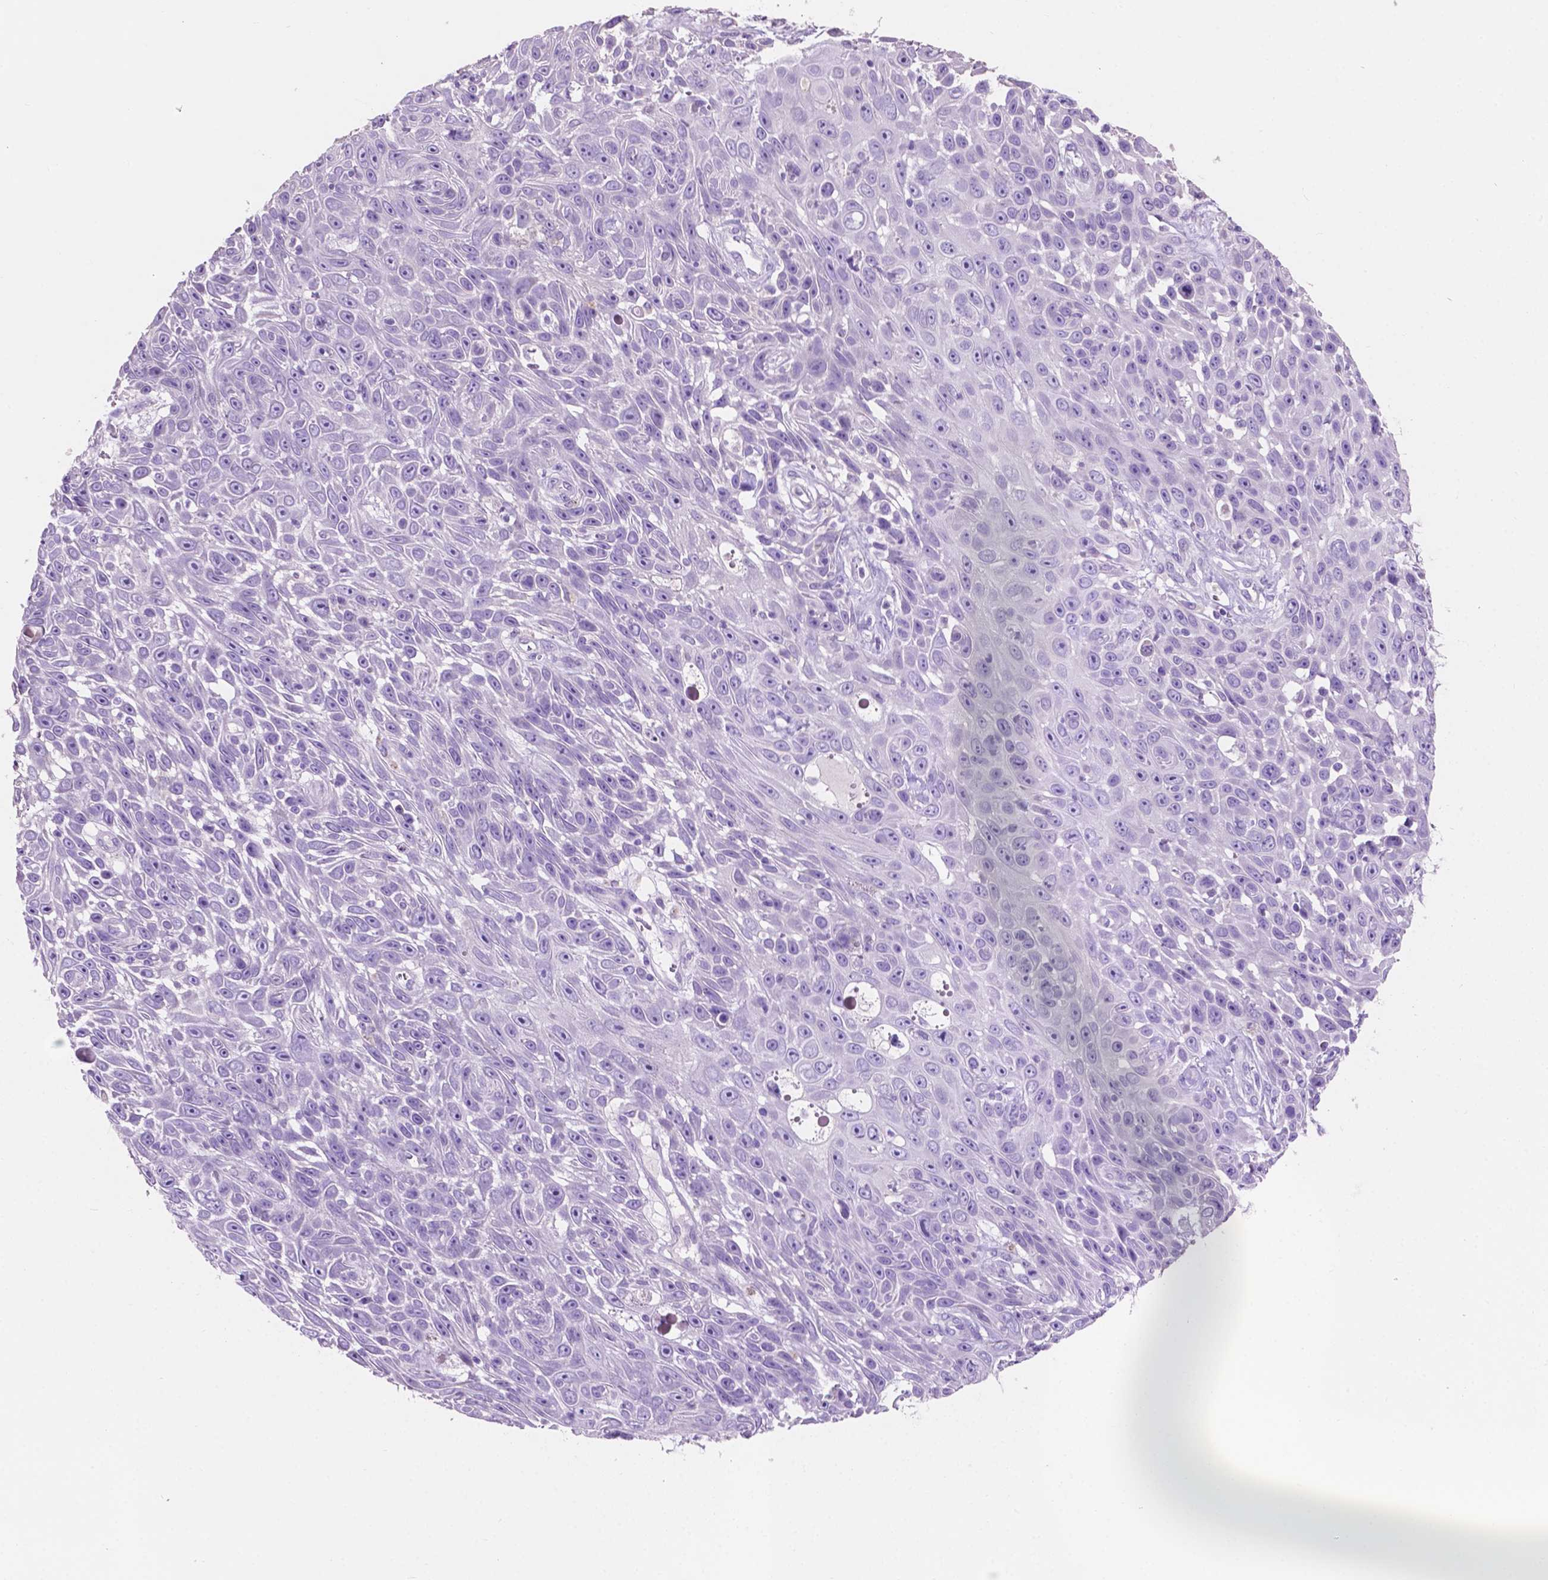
{"staining": {"intensity": "negative", "quantity": "none", "location": "none"}, "tissue": "skin cancer", "cell_type": "Tumor cells", "image_type": "cancer", "snomed": [{"axis": "morphology", "description": "Squamous cell carcinoma, NOS"}, {"axis": "topography", "description": "Skin"}], "caption": "DAB immunohistochemical staining of human squamous cell carcinoma (skin) shows no significant positivity in tumor cells.", "gene": "CLDN17", "patient": {"sex": "male", "age": 82}}